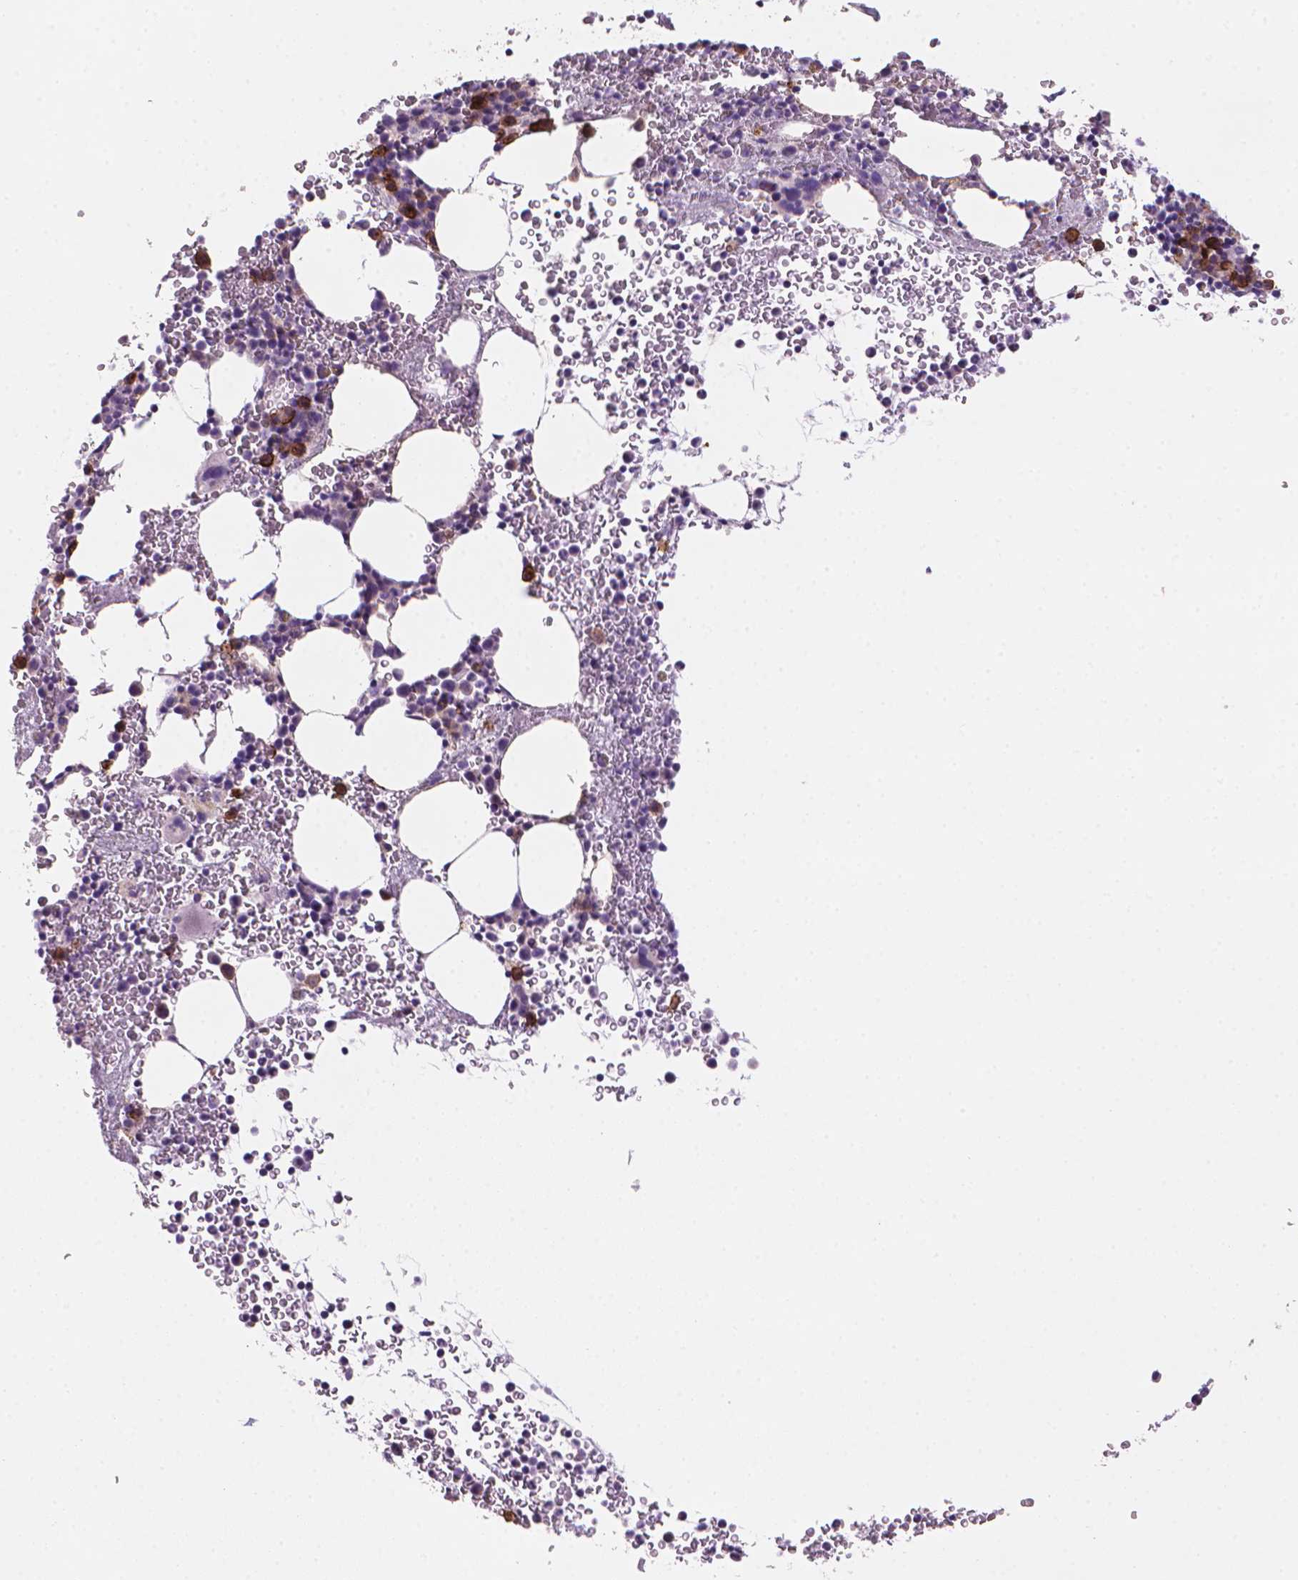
{"staining": {"intensity": "strong", "quantity": "<25%", "location": "cytoplasmic/membranous"}, "tissue": "bone marrow", "cell_type": "Hematopoietic cells", "image_type": "normal", "snomed": [{"axis": "morphology", "description": "Normal tissue, NOS"}, {"axis": "topography", "description": "Bone marrow"}], "caption": "Protein expression analysis of unremarkable bone marrow displays strong cytoplasmic/membranous staining in about <25% of hematopoietic cells. Nuclei are stained in blue.", "gene": "MUC1", "patient": {"sex": "female", "age": 56}}